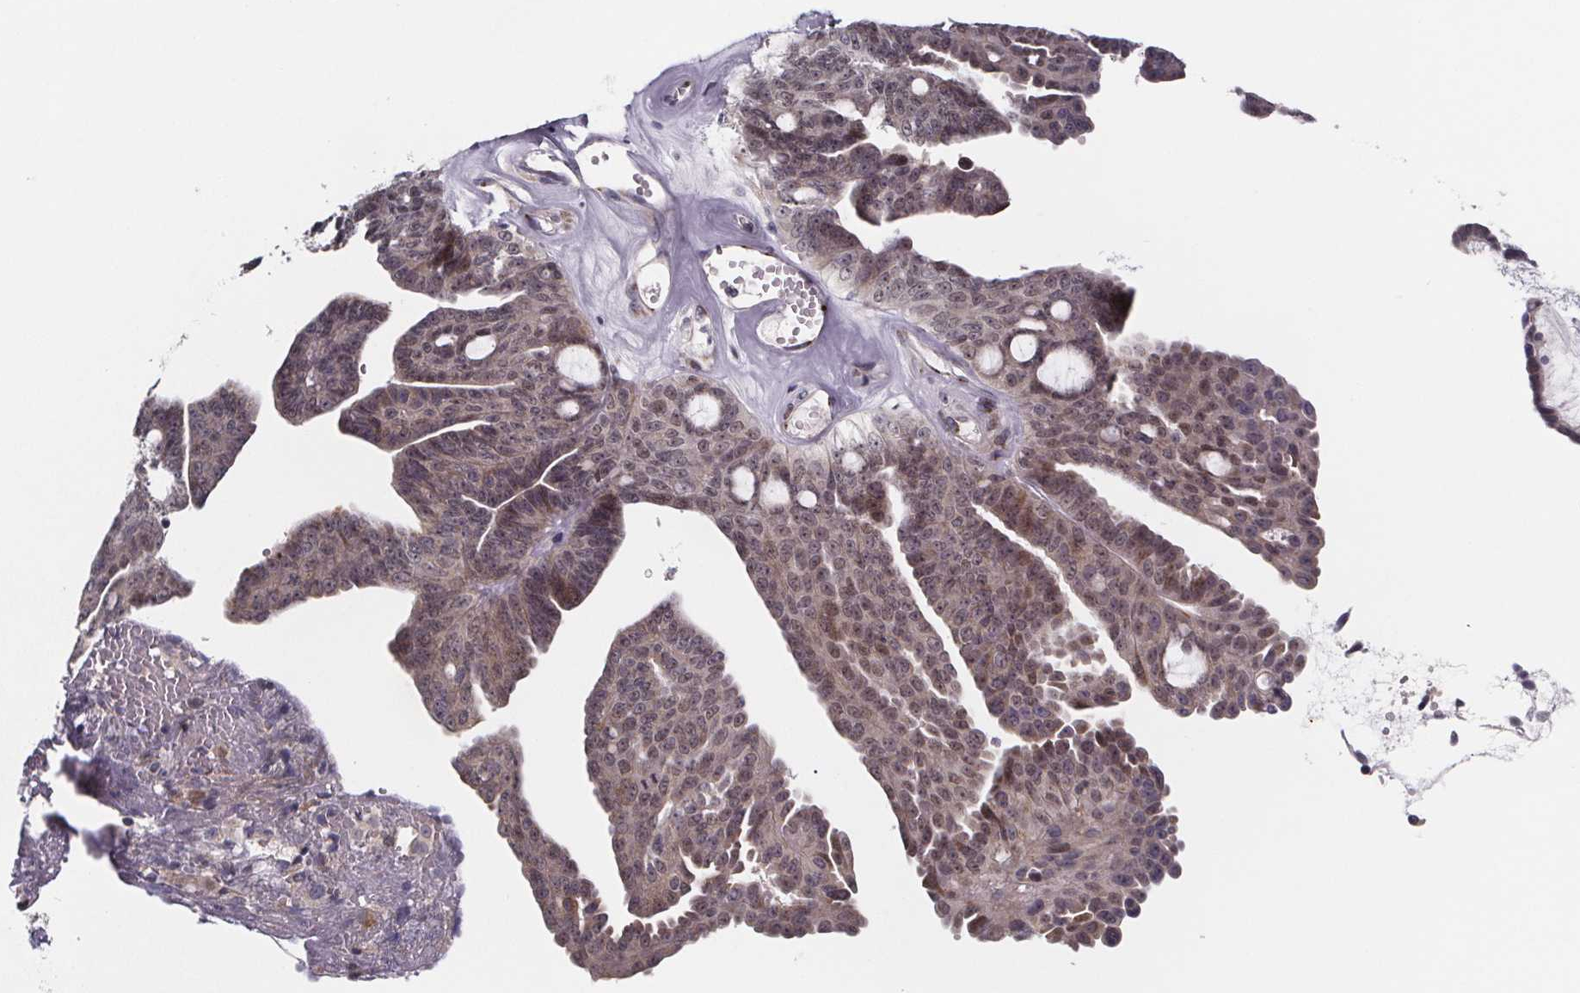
{"staining": {"intensity": "weak", "quantity": ">75%", "location": "cytoplasmic/membranous"}, "tissue": "ovarian cancer", "cell_type": "Tumor cells", "image_type": "cancer", "snomed": [{"axis": "morphology", "description": "Cystadenocarcinoma, serous, NOS"}, {"axis": "topography", "description": "Ovary"}], "caption": "A high-resolution histopathology image shows immunohistochemistry staining of ovarian cancer, which reveals weak cytoplasmic/membranous positivity in approximately >75% of tumor cells.", "gene": "NDST1", "patient": {"sex": "female", "age": 71}}